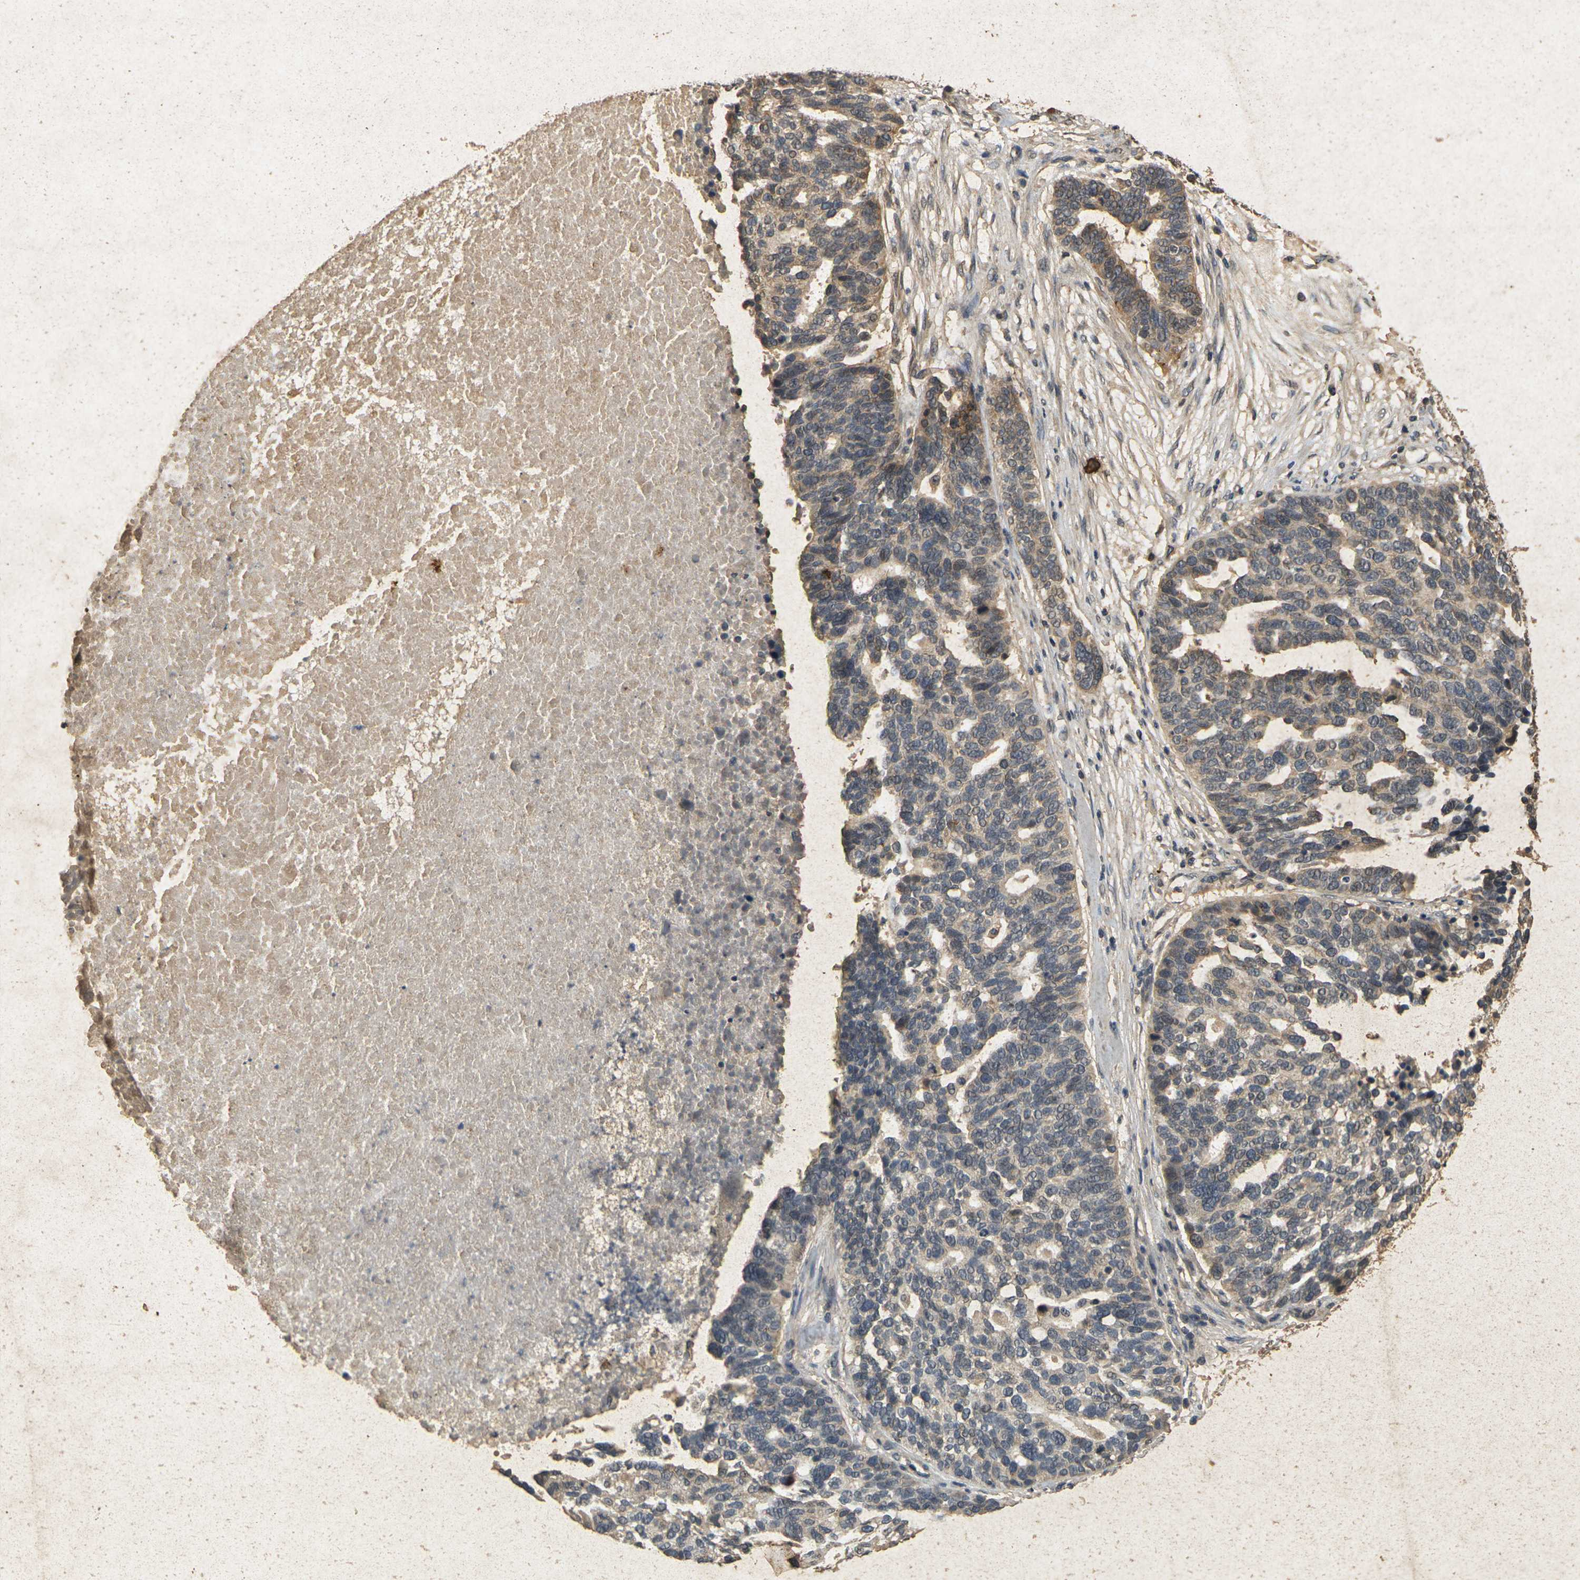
{"staining": {"intensity": "weak", "quantity": "25%-75%", "location": "cytoplasmic/membranous"}, "tissue": "ovarian cancer", "cell_type": "Tumor cells", "image_type": "cancer", "snomed": [{"axis": "morphology", "description": "Cystadenocarcinoma, serous, NOS"}, {"axis": "topography", "description": "Ovary"}], "caption": "DAB (3,3'-diaminobenzidine) immunohistochemical staining of human ovarian cancer (serous cystadenocarcinoma) reveals weak cytoplasmic/membranous protein positivity in about 25%-75% of tumor cells.", "gene": "ERN1", "patient": {"sex": "female", "age": 59}}